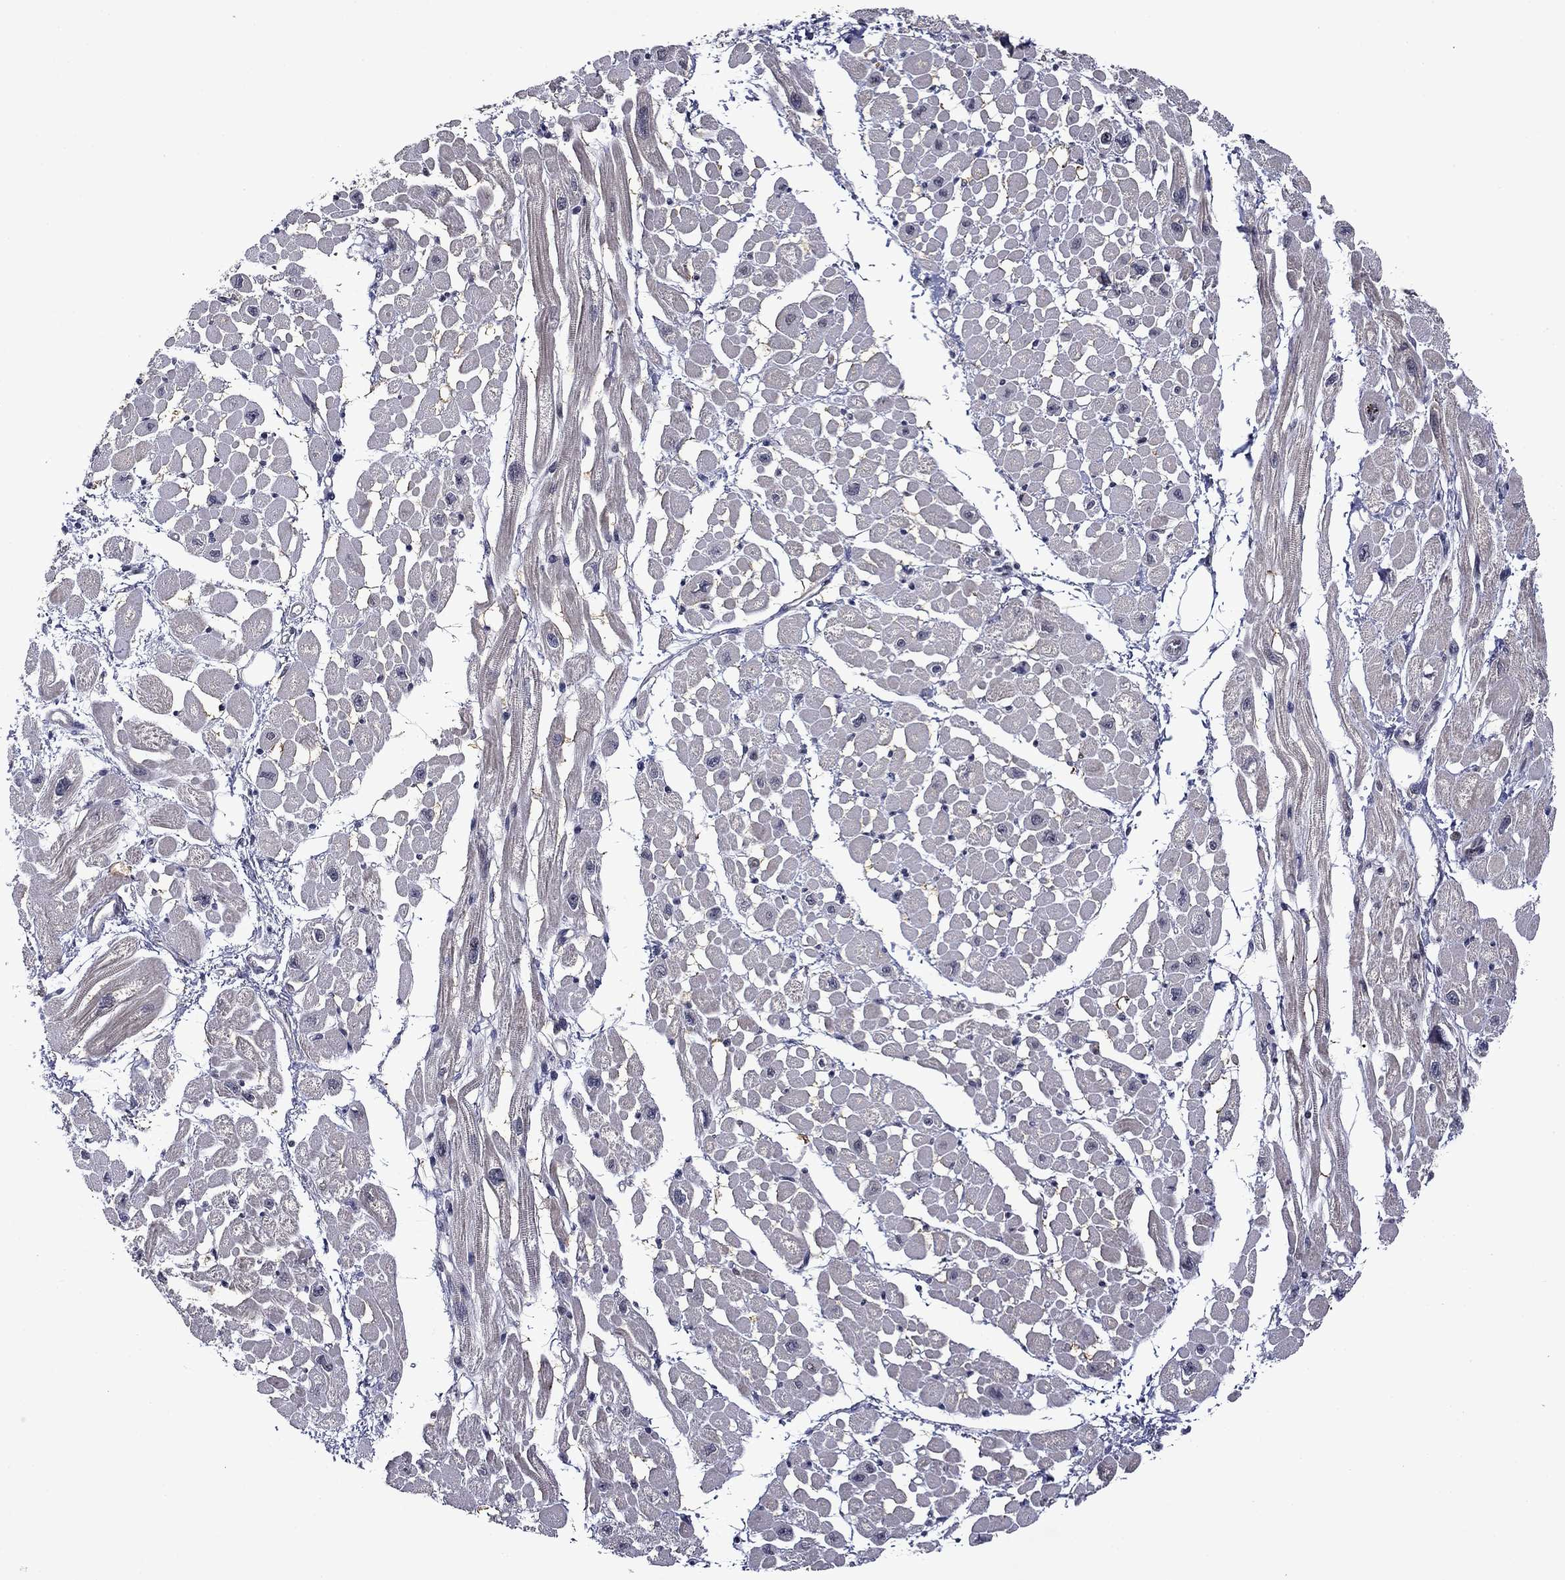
{"staining": {"intensity": "negative", "quantity": "none", "location": "none"}, "tissue": "heart muscle", "cell_type": "Cardiomyocytes", "image_type": "normal", "snomed": [{"axis": "morphology", "description": "Normal tissue, NOS"}, {"axis": "topography", "description": "Heart"}], "caption": "Immunohistochemistry histopathology image of unremarkable heart muscle stained for a protein (brown), which exhibits no positivity in cardiomyocytes.", "gene": "B3GAT1", "patient": {"sex": "male", "age": 66}}